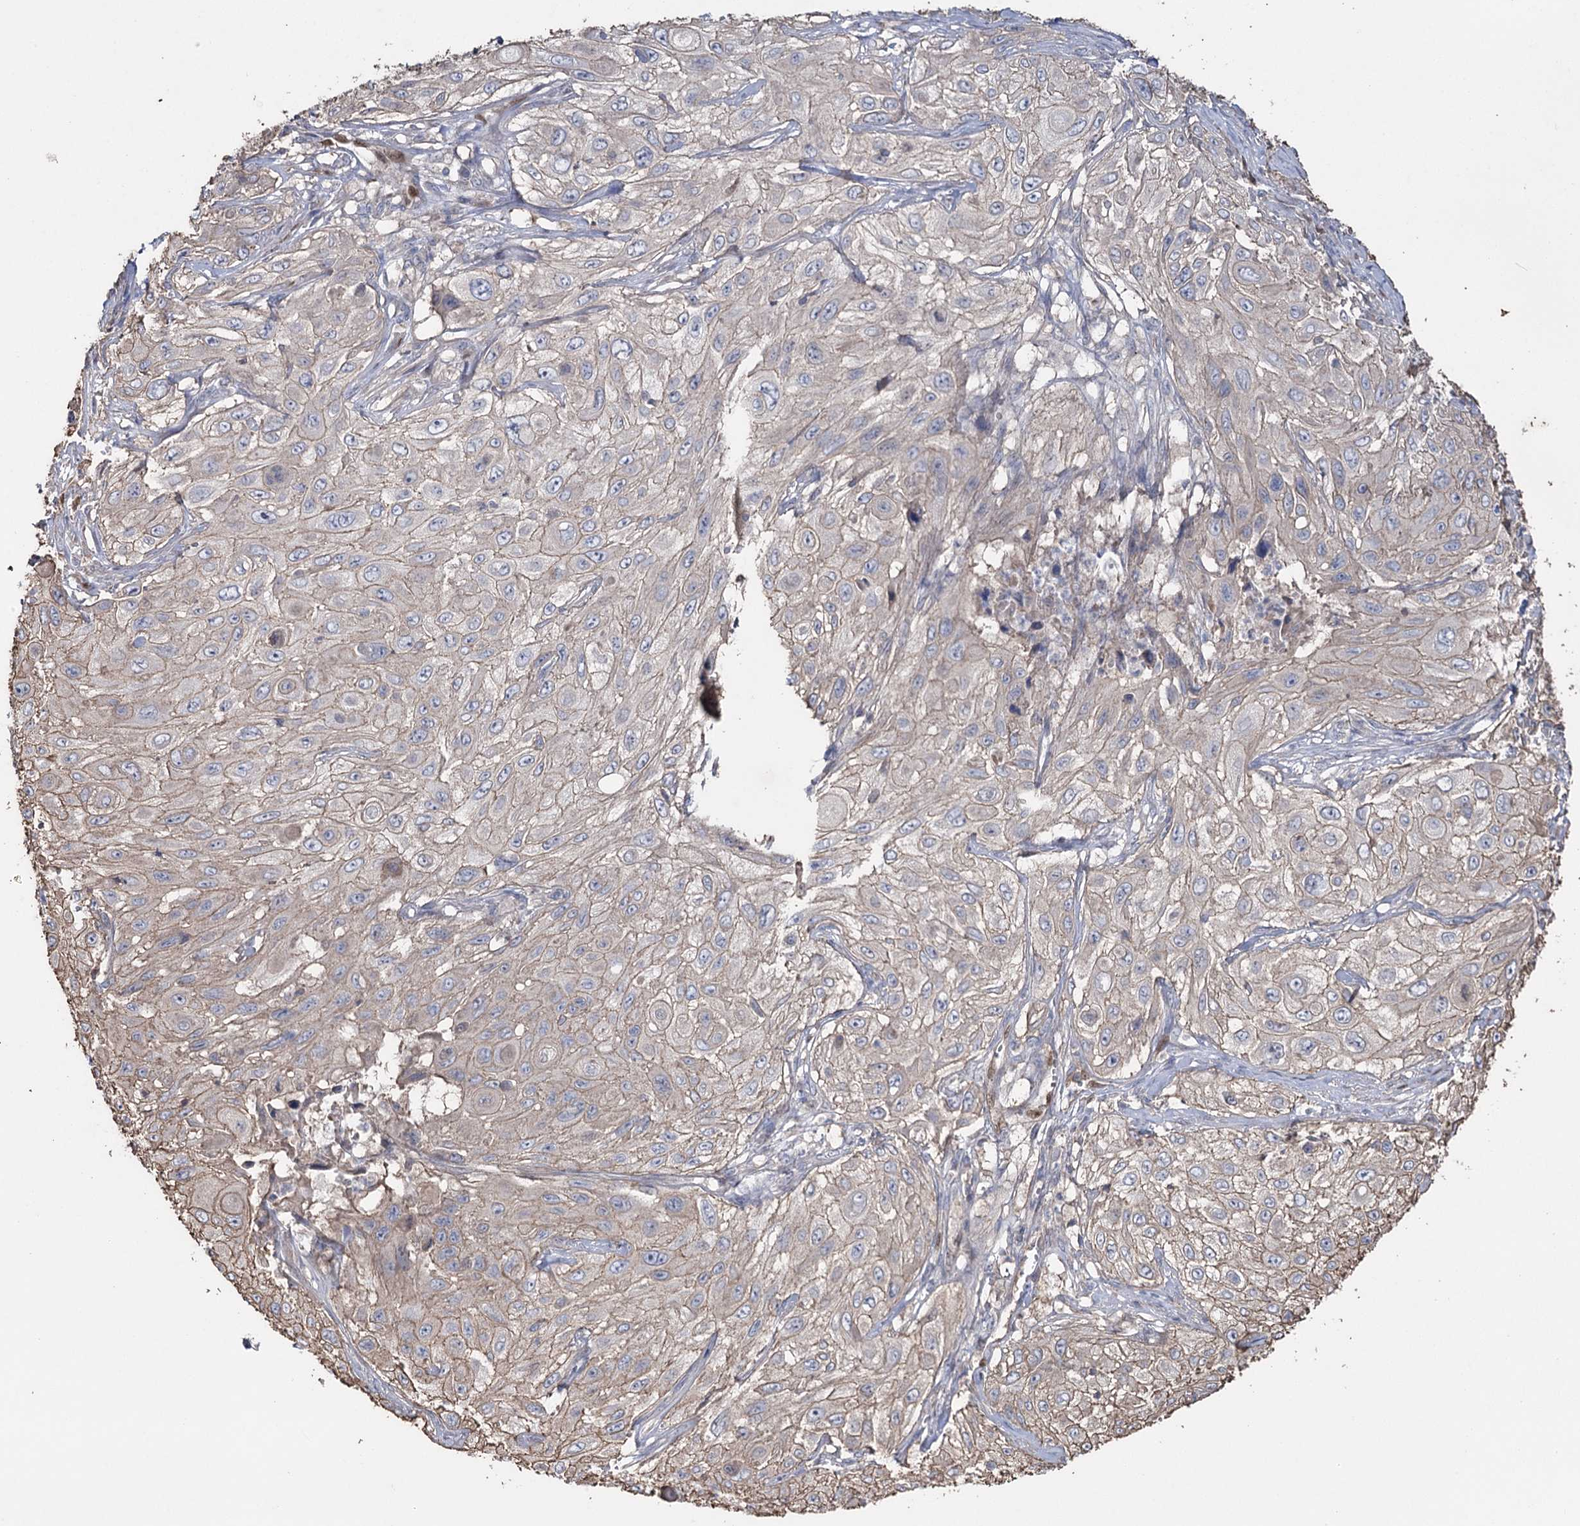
{"staining": {"intensity": "negative", "quantity": "none", "location": "none"}, "tissue": "cervical cancer", "cell_type": "Tumor cells", "image_type": "cancer", "snomed": [{"axis": "morphology", "description": "Squamous cell carcinoma, NOS"}, {"axis": "topography", "description": "Cervix"}], "caption": "Tumor cells are negative for brown protein staining in cervical cancer.", "gene": "FAM13B", "patient": {"sex": "female", "age": 42}}